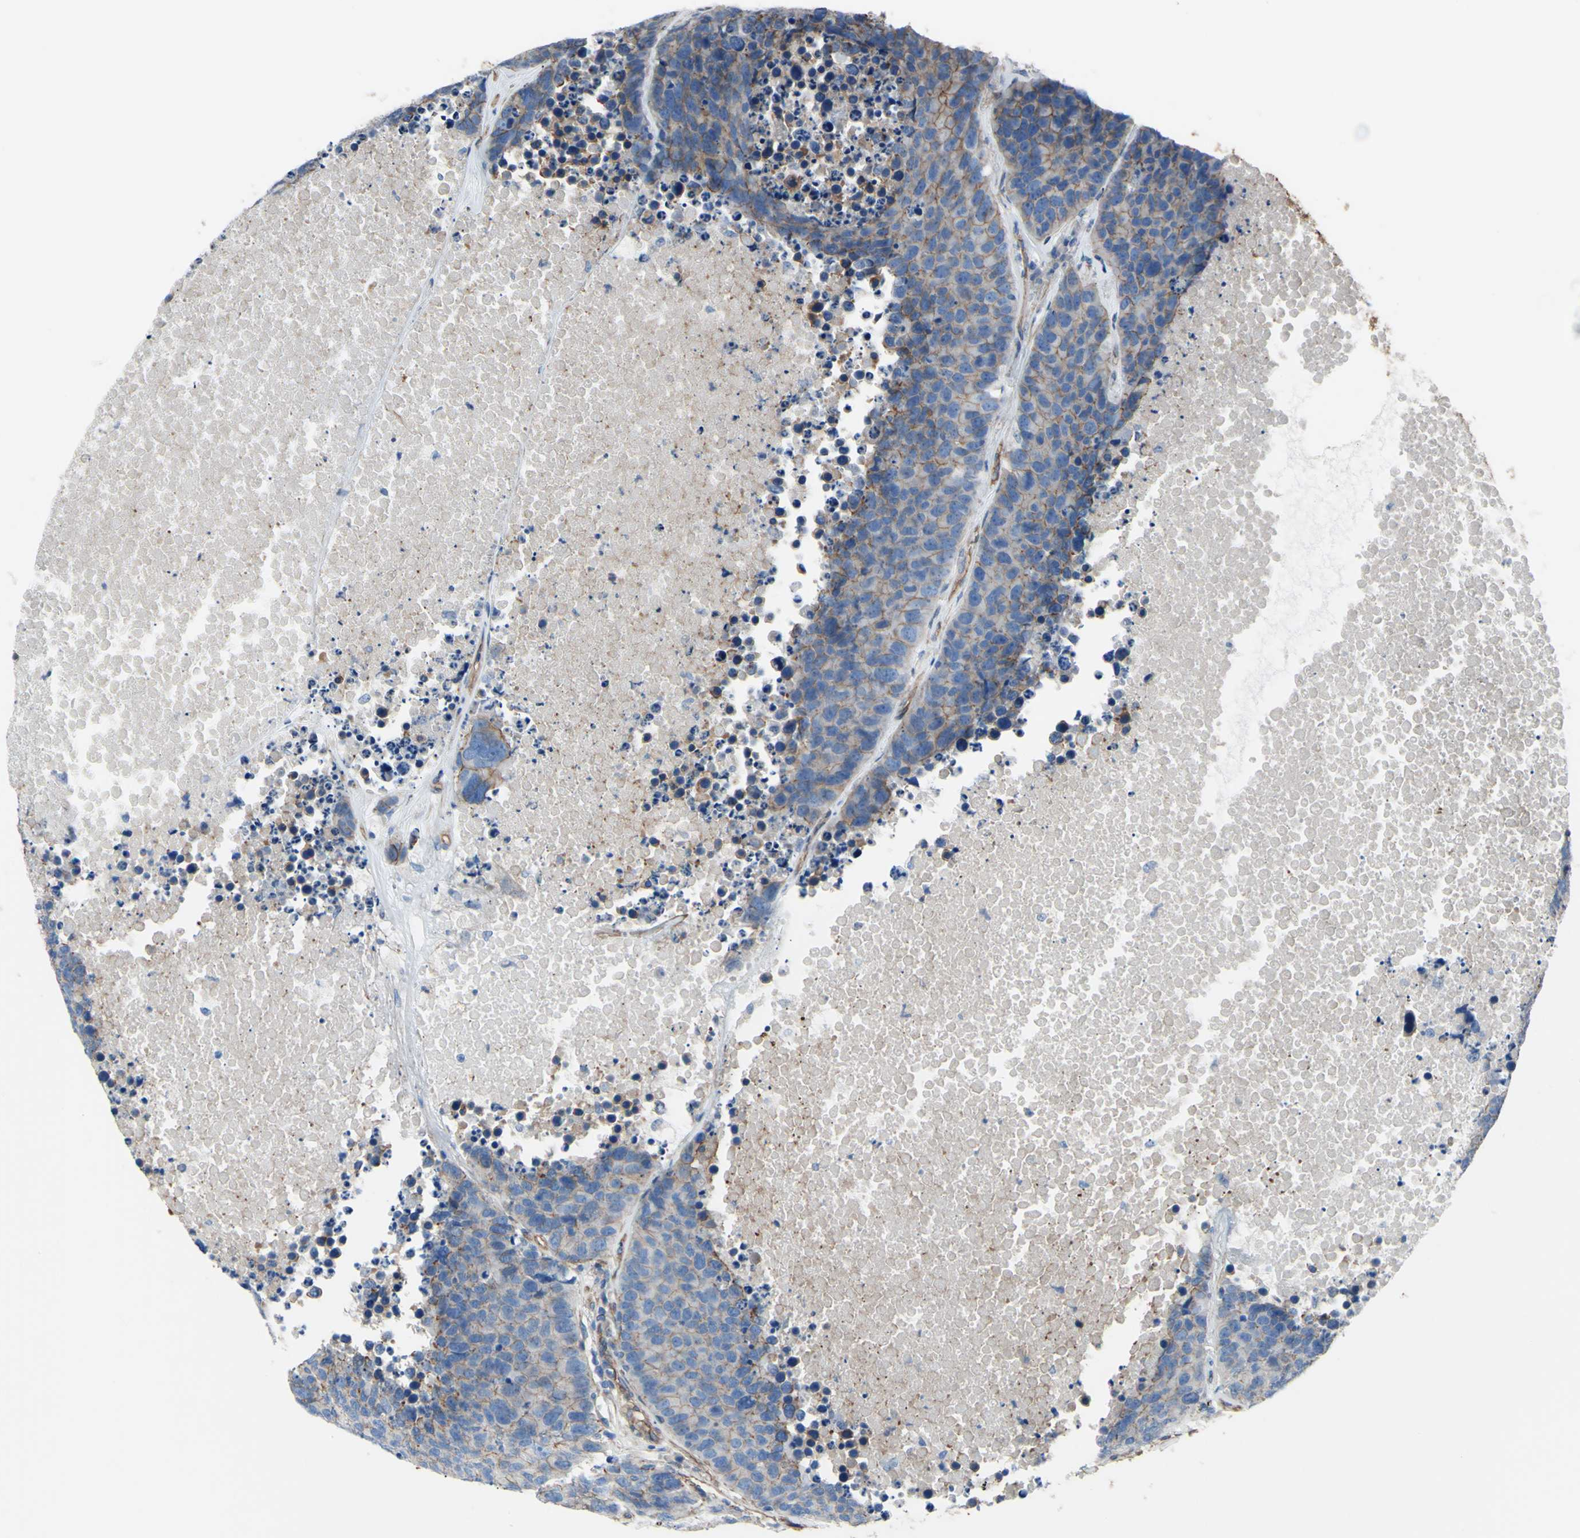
{"staining": {"intensity": "moderate", "quantity": ">75%", "location": "cytoplasmic/membranous"}, "tissue": "carcinoid", "cell_type": "Tumor cells", "image_type": "cancer", "snomed": [{"axis": "morphology", "description": "Carcinoid, malignant, NOS"}, {"axis": "topography", "description": "Lung"}], "caption": "IHC (DAB) staining of carcinoid shows moderate cytoplasmic/membranous protein staining in about >75% of tumor cells.", "gene": "TPBG", "patient": {"sex": "male", "age": 60}}